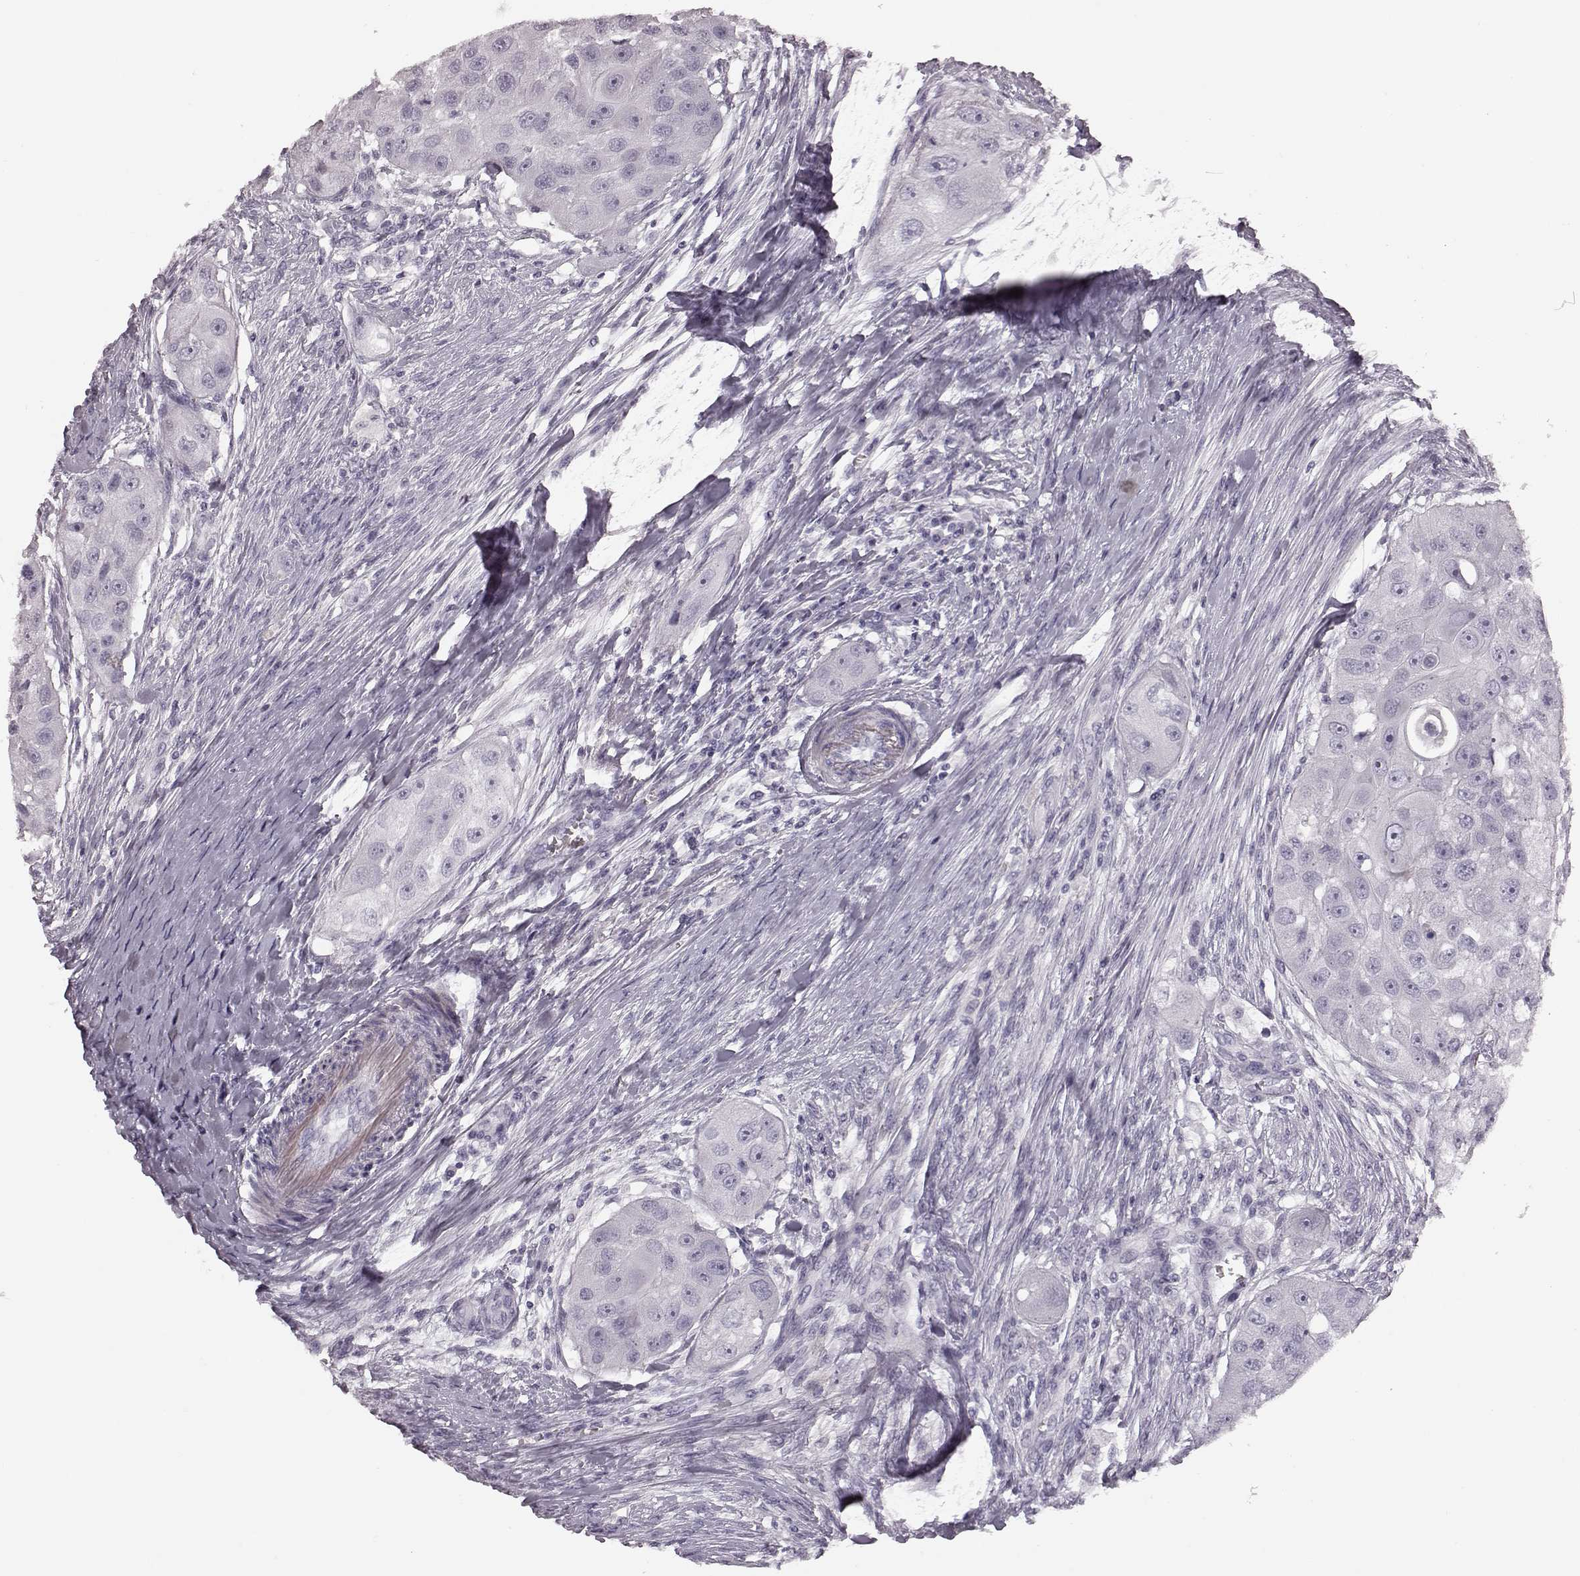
{"staining": {"intensity": "negative", "quantity": "none", "location": "none"}, "tissue": "head and neck cancer", "cell_type": "Tumor cells", "image_type": "cancer", "snomed": [{"axis": "morphology", "description": "Squamous cell carcinoma, NOS"}, {"axis": "topography", "description": "Head-Neck"}], "caption": "A micrograph of human head and neck squamous cell carcinoma is negative for staining in tumor cells.", "gene": "ZNF433", "patient": {"sex": "male", "age": 51}}